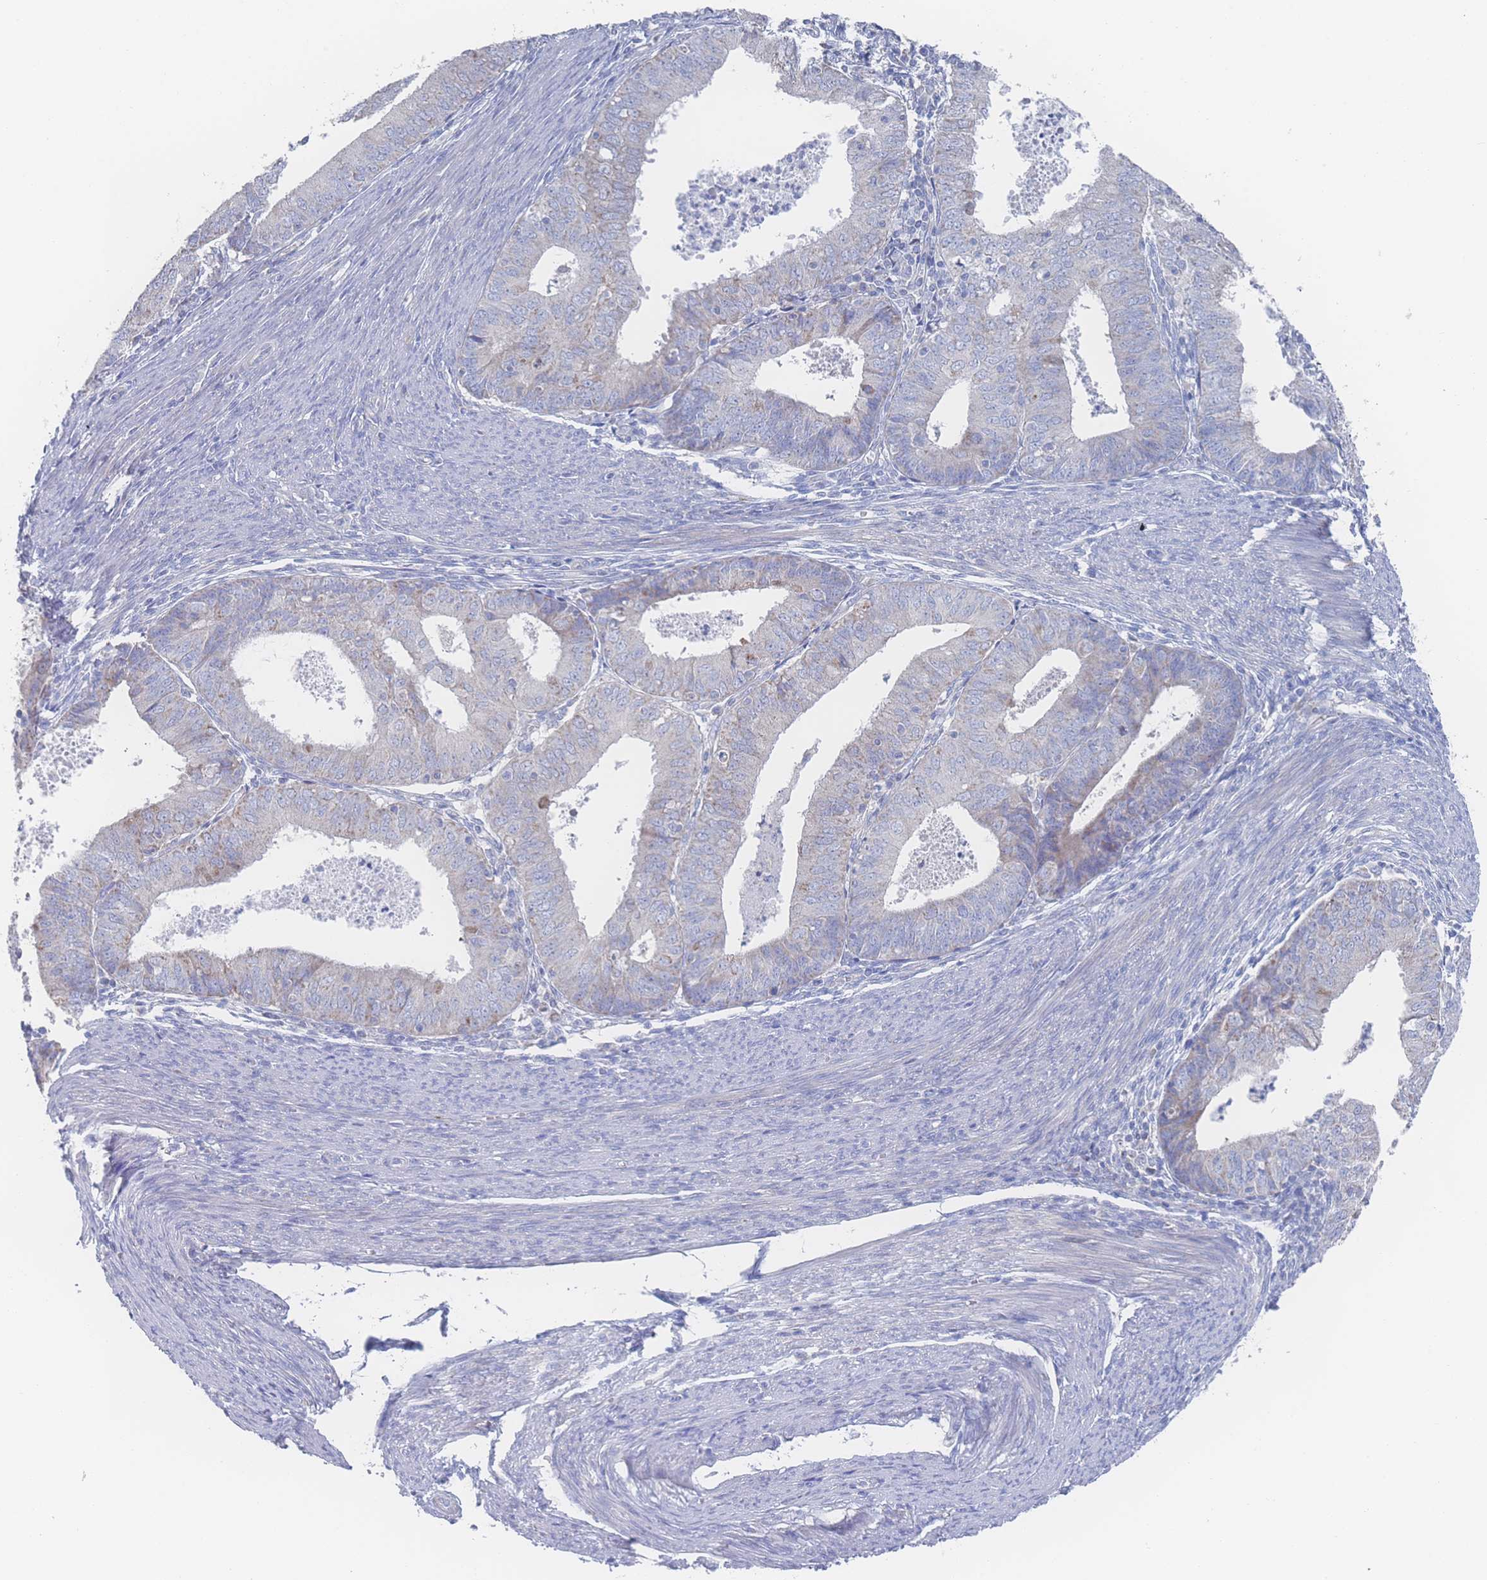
{"staining": {"intensity": "weak", "quantity": "<25%", "location": "cytoplasmic/membranous"}, "tissue": "endometrial cancer", "cell_type": "Tumor cells", "image_type": "cancer", "snomed": [{"axis": "morphology", "description": "Adenocarcinoma, NOS"}, {"axis": "topography", "description": "Endometrium"}], "caption": "Adenocarcinoma (endometrial) stained for a protein using immunohistochemistry shows no positivity tumor cells.", "gene": "SNPH", "patient": {"sex": "female", "age": 57}}